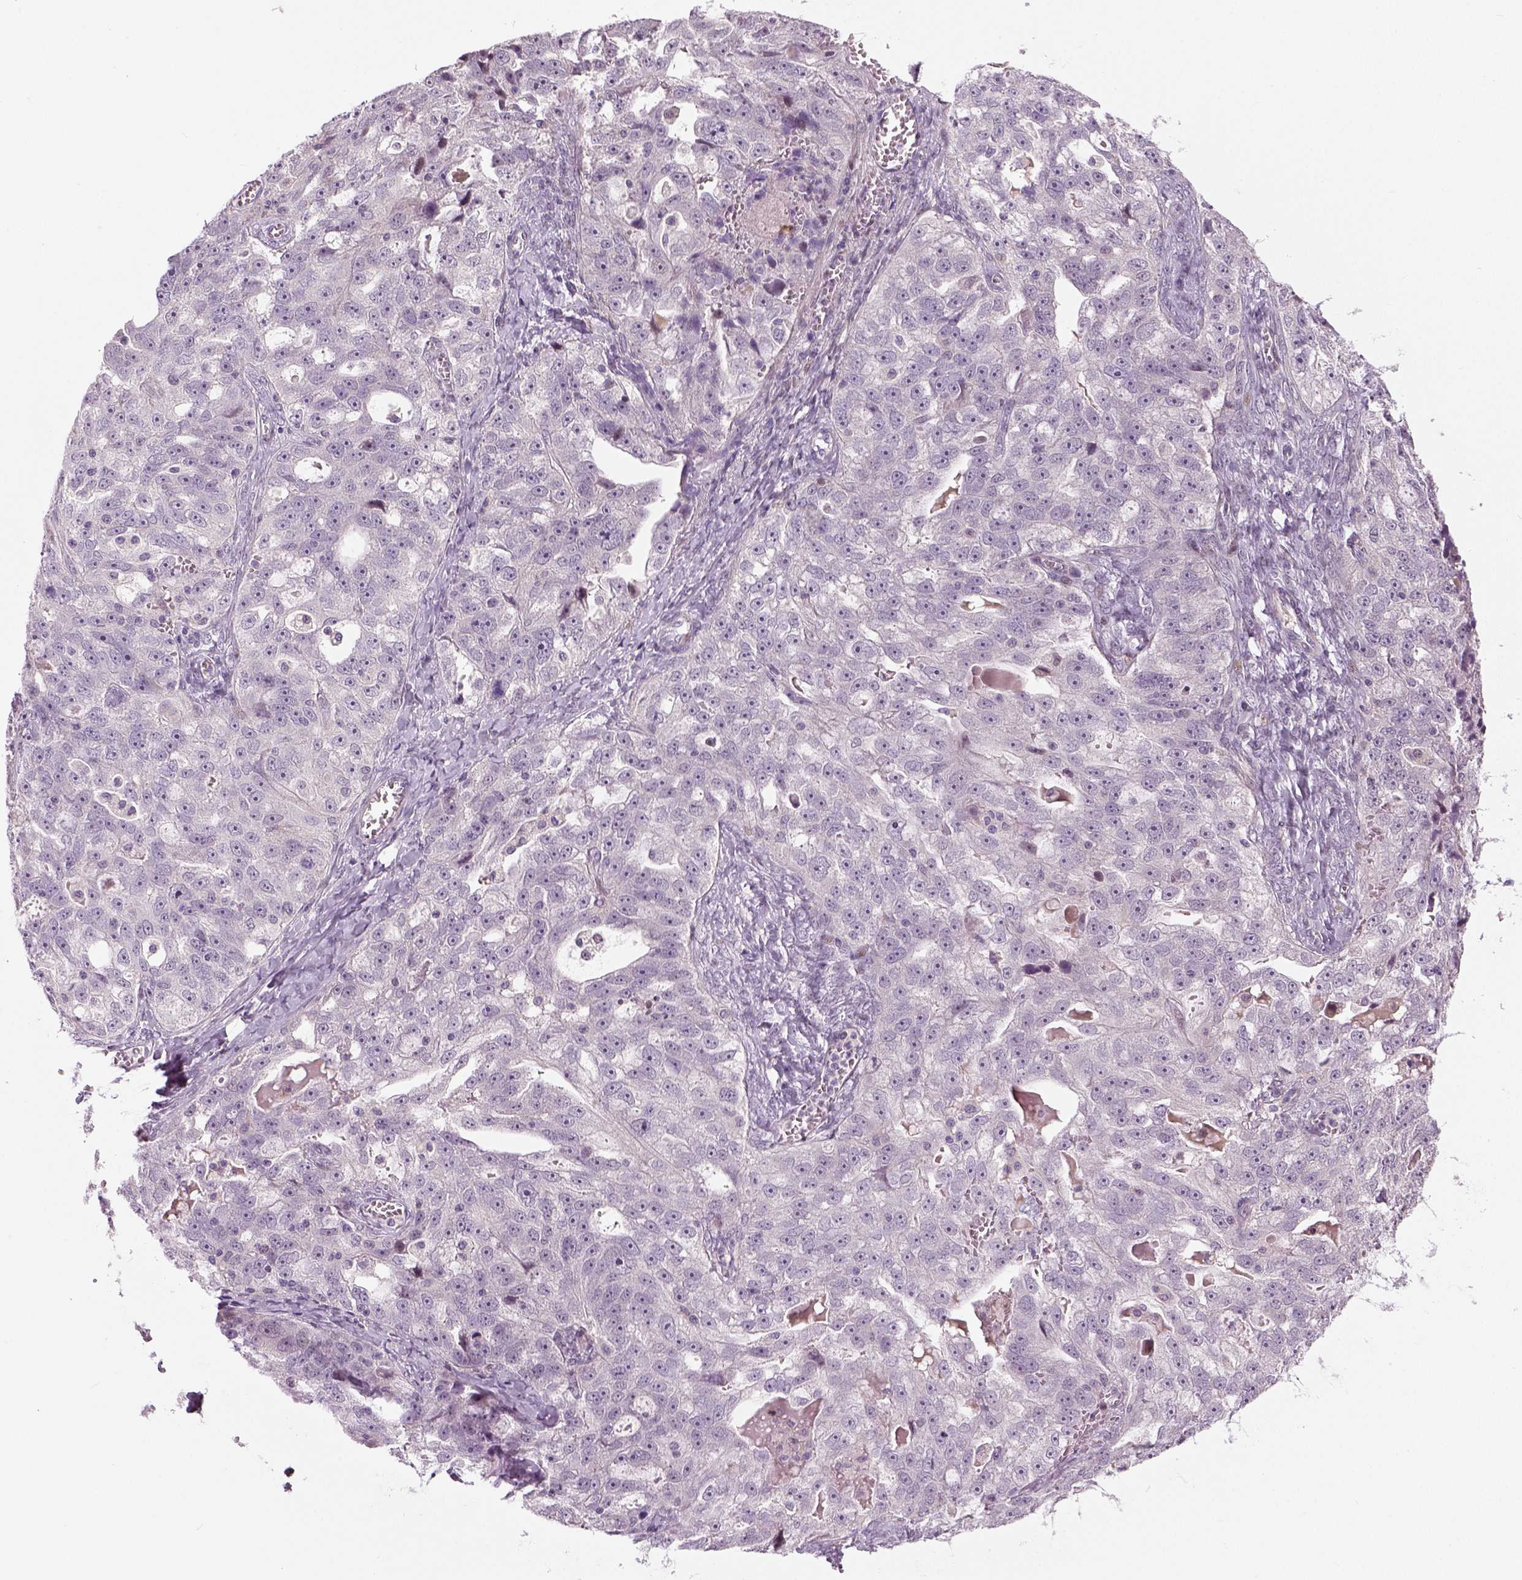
{"staining": {"intensity": "negative", "quantity": "none", "location": "none"}, "tissue": "ovarian cancer", "cell_type": "Tumor cells", "image_type": "cancer", "snomed": [{"axis": "morphology", "description": "Cystadenocarcinoma, serous, NOS"}, {"axis": "topography", "description": "Ovary"}], "caption": "Tumor cells show no significant protein expression in ovarian serous cystadenocarcinoma.", "gene": "NECAB1", "patient": {"sex": "female", "age": 51}}